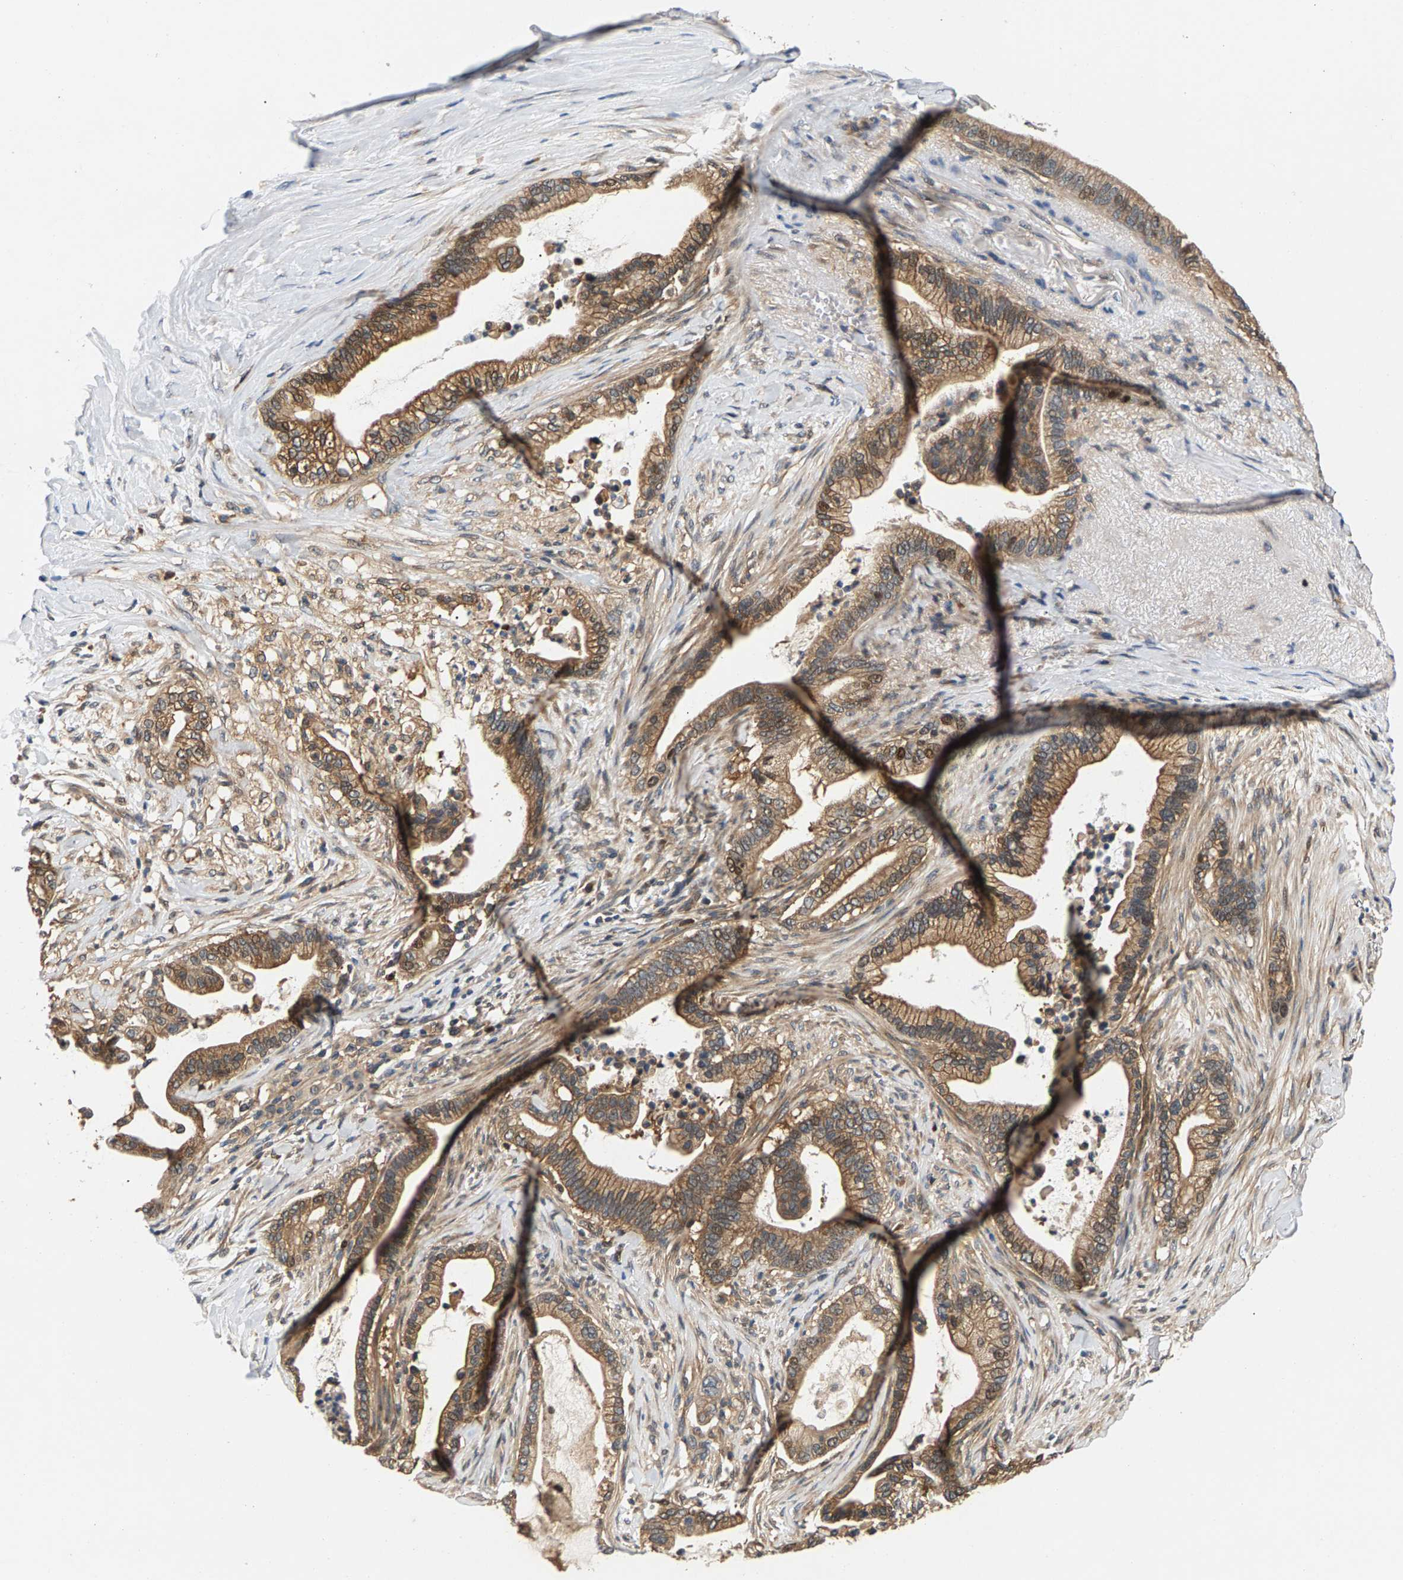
{"staining": {"intensity": "moderate", "quantity": ">75%", "location": "cytoplasmic/membranous,nuclear"}, "tissue": "pancreatic cancer", "cell_type": "Tumor cells", "image_type": "cancer", "snomed": [{"axis": "morphology", "description": "Adenocarcinoma, NOS"}, {"axis": "topography", "description": "Pancreas"}], "caption": "Pancreatic cancer was stained to show a protein in brown. There is medium levels of moderate cytoplasmic/membranous and nuclear positivity in about >75% of tumor cells.", "gene": "FAM78A", "patient": {"sex": "male", "age": 69}}